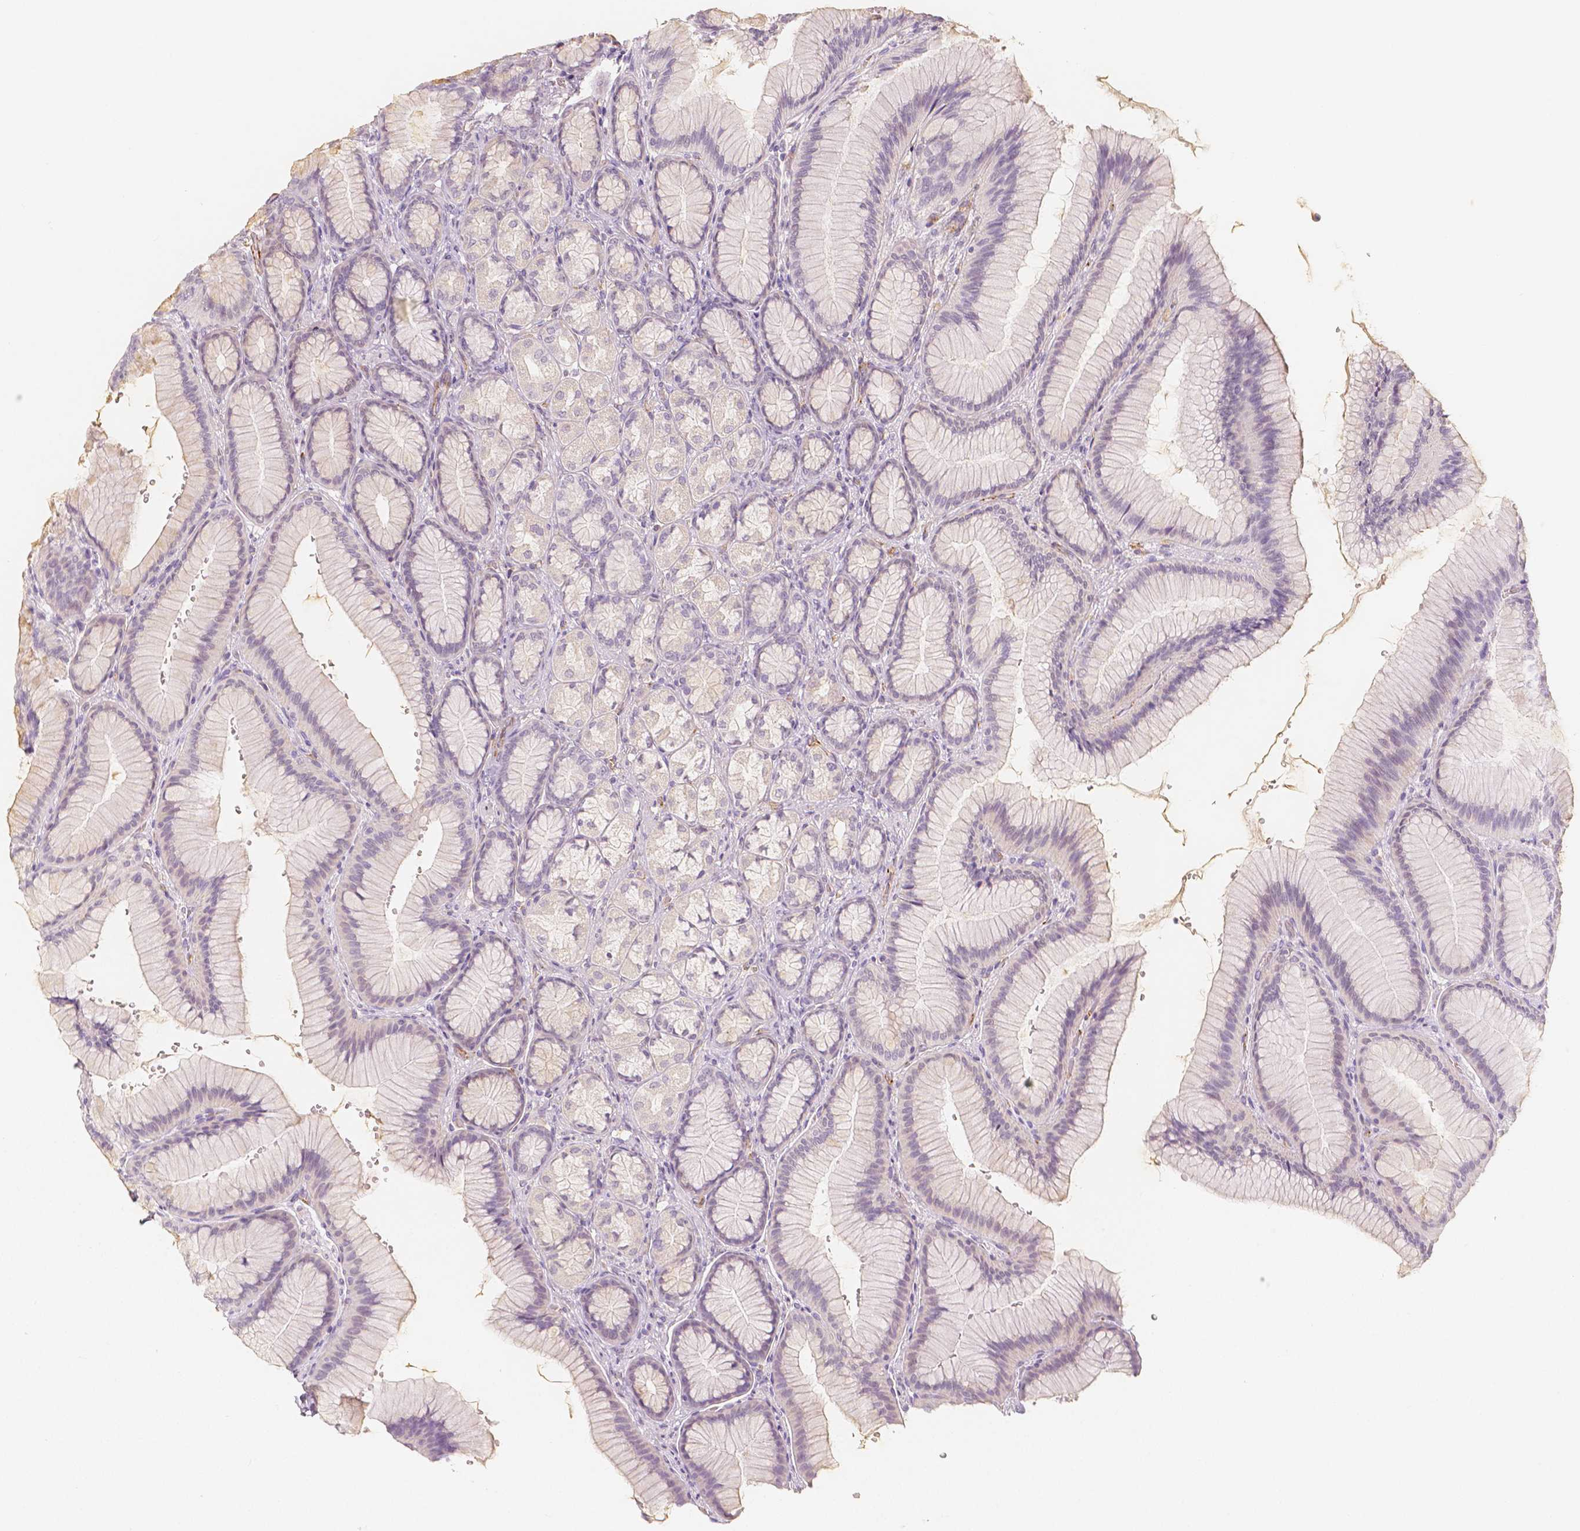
{"staining": {"intensity": "negative", "quantity": "none", "location": "none"}, "tissue": "stomach", "cell_type": "Glandular cells", "image_type": "normal", "snomed": [{"axis": "morphology", "description": "Normal tissue, NOS"}, {"axis": "morphology", "description": "Adenocarcinoma, NOS"}, {"axis": "morphology", "description": "Adenocarcinoma, High grade"}, {"axis": "topography", "description": "Stomach, upper"}, {"axis": "topography", "description": "Stomach"}], "caption": "A histopathology image of stomach stained for a protein shows no brown staining in glandular cells.", "gene": "THY1", "patient": {"sex": "female", "age": 65}}